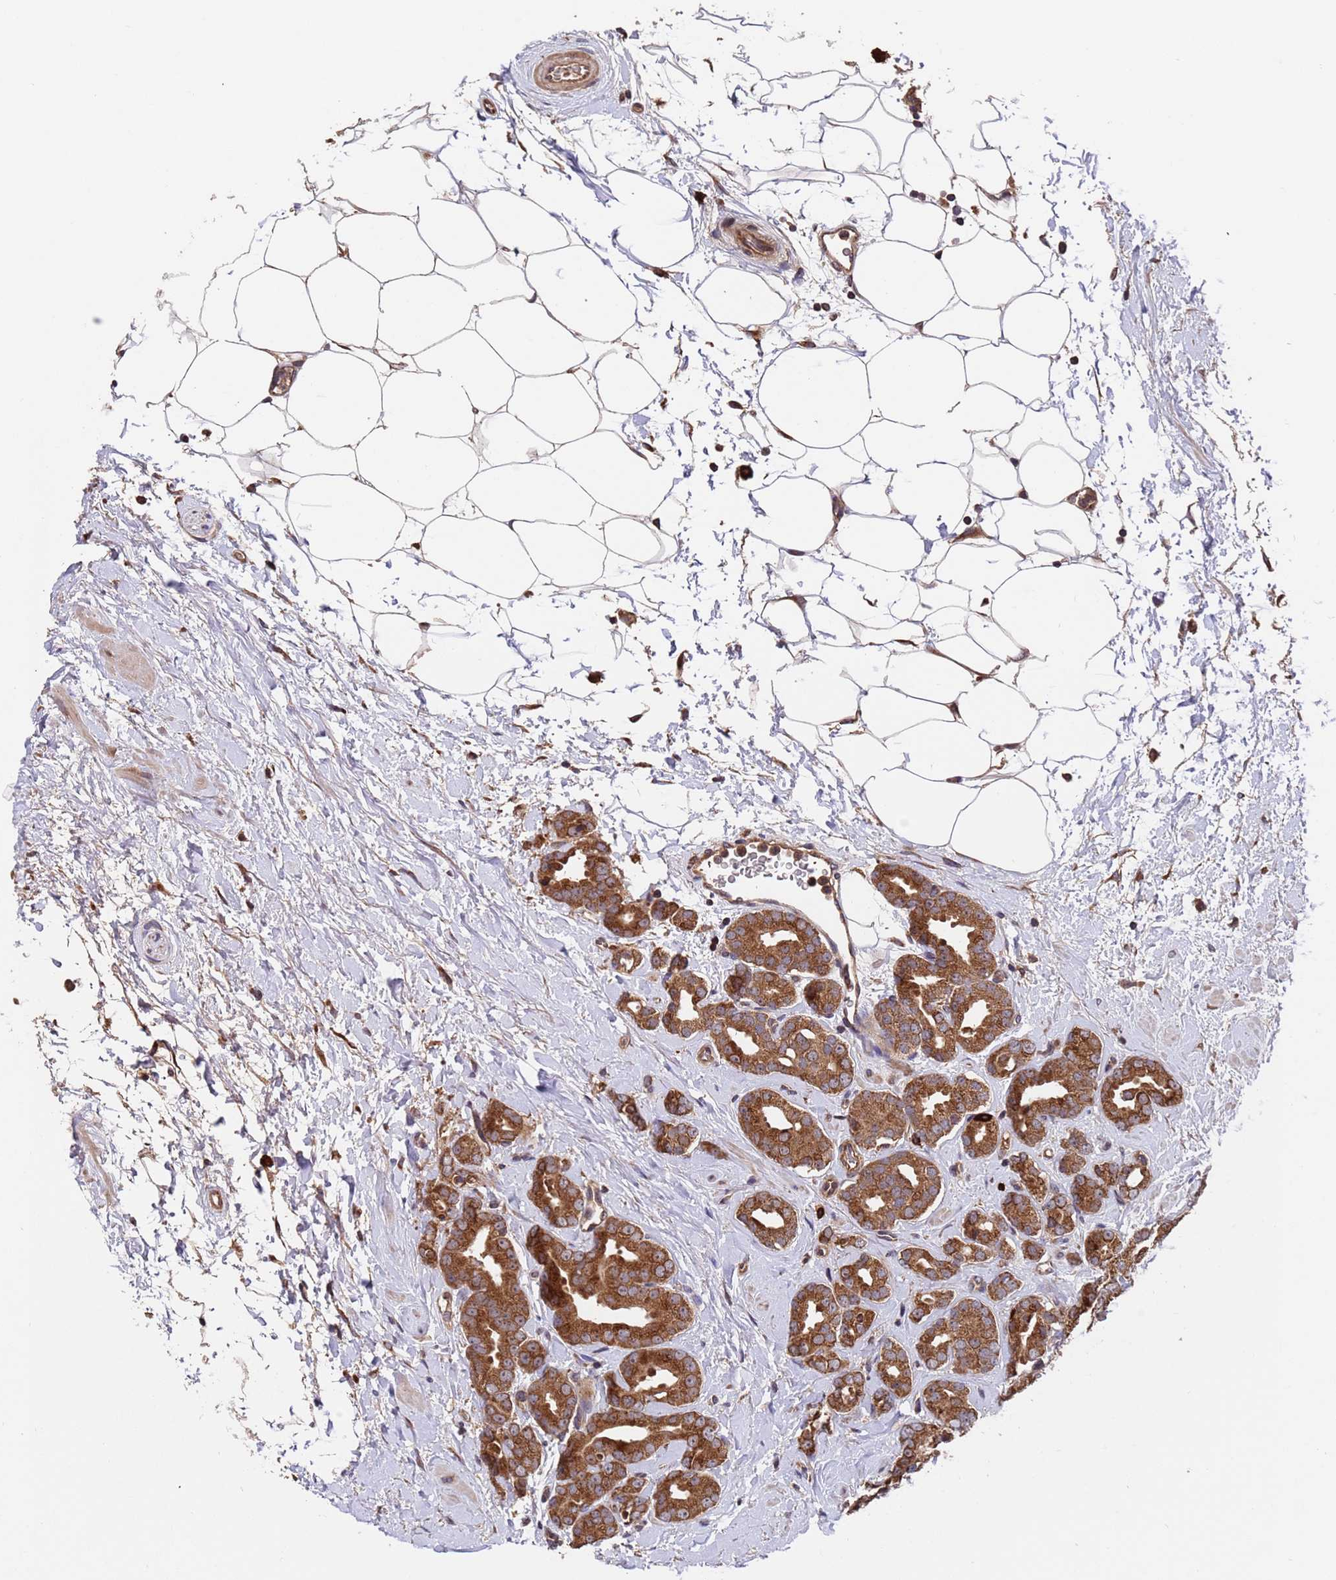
{"staining": {"intensity": "strong", "quantity": ">75%", "location": "cytoplasmic/membranous"}, "tissue": "prostate cancer", "cell_type": "Tumor cells", "image_type": "cancer", "snomed": [{"axis": "morphology", "description": "Adenocarcinoma, High grade"}, {"axis": "topography", "description": "Prostate"}], "caption": "A high amount of strong cytoplasmic/membranous expression is seen in about >75% of tumor cells in prostate cancer tissue.", "gene": "TSR3", "patient": {"sex": "male", "age": 63}}